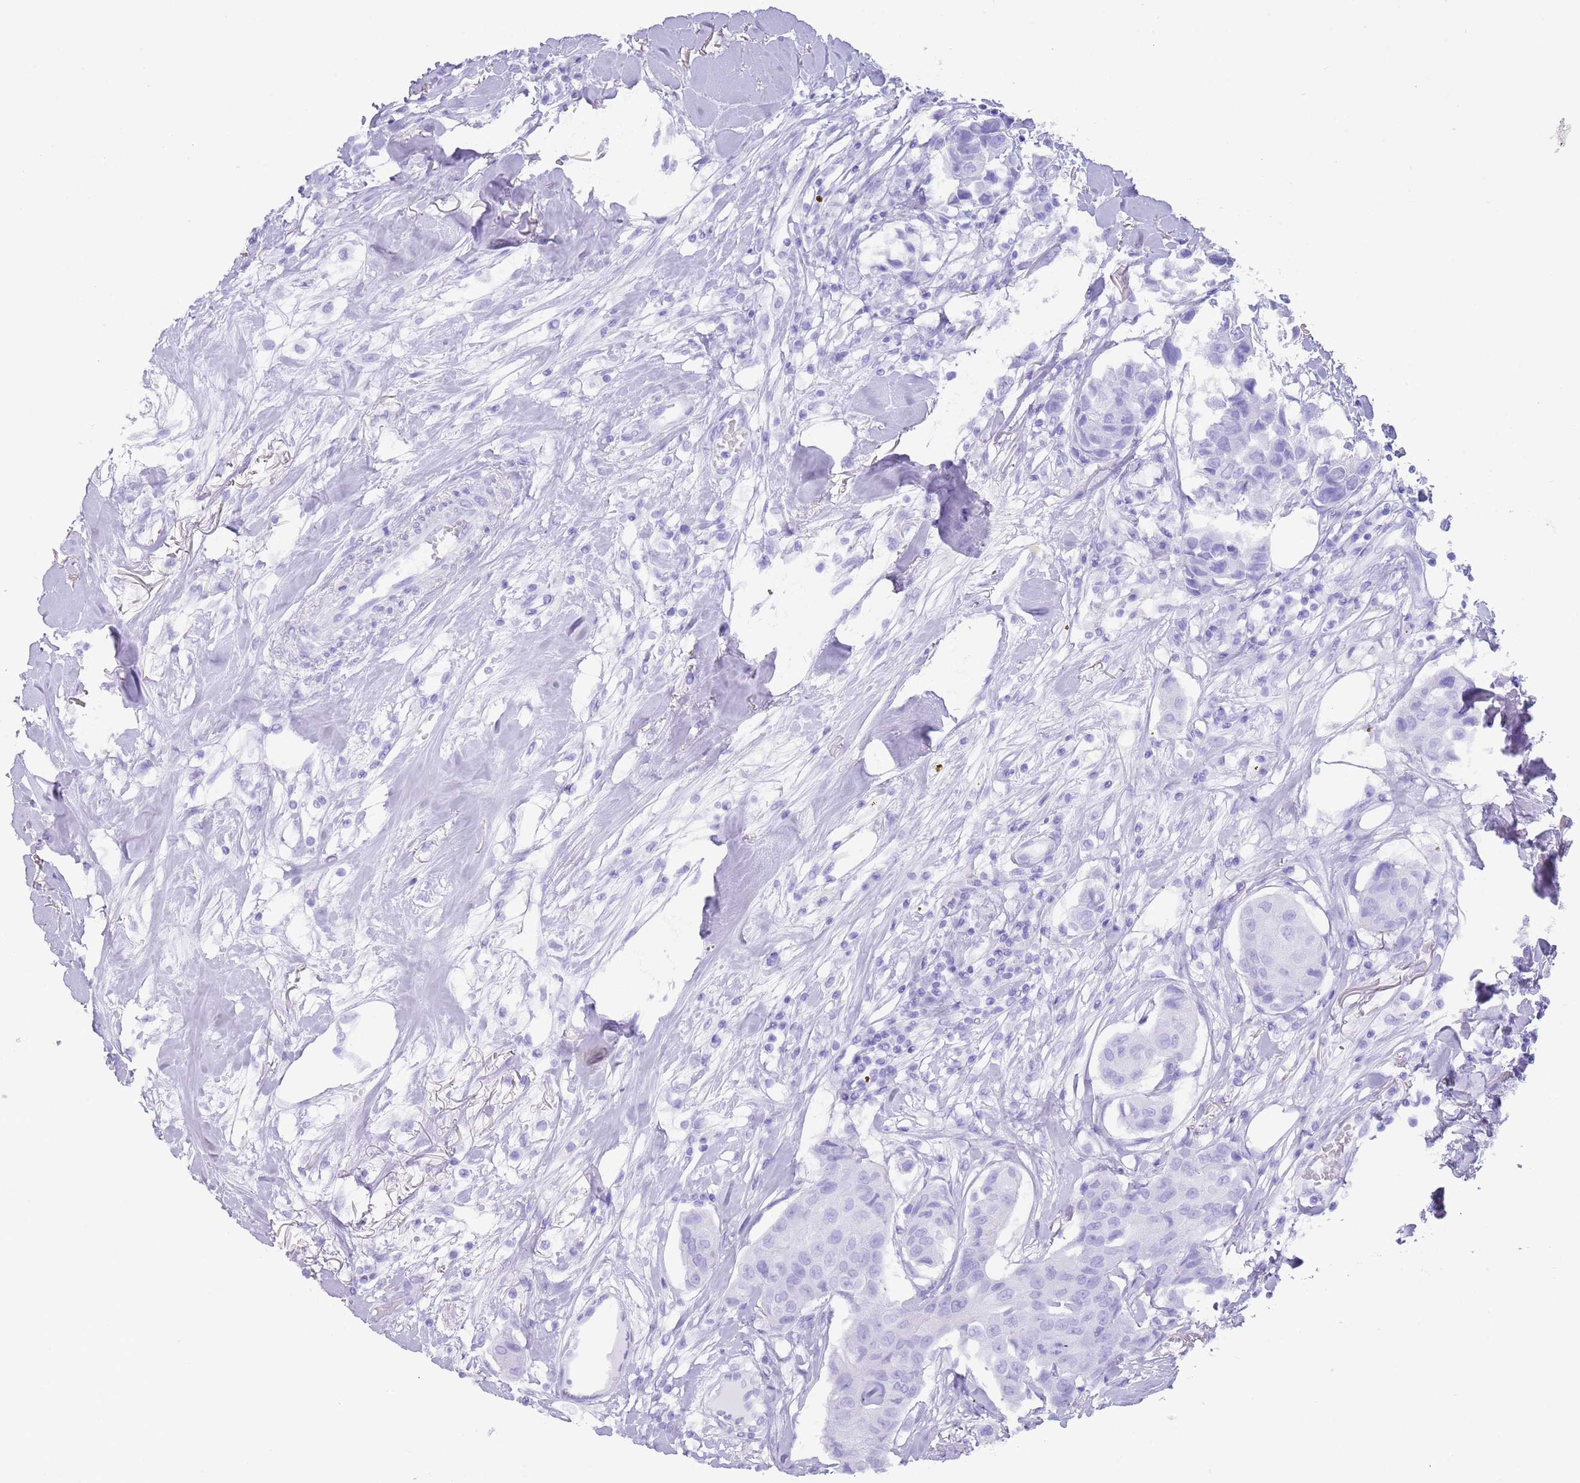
{"staining": {"intensity": "negative", "quantity": "none", "location": "none"}, "tissue": "breast cancer", "cell_type": "Tumor cells", "image_type": "cancer", "snomed": [{"axis": "morphology", "description": "Duct carcinoma"}, {"axis": "topography", "description": "Breast"}], "caption": "DAB (3,3'-diaminobenzidine) immunohistochemical staining of breast intraductal carcinoma demonstrates no significant expression in tumor cells. Brightfield microscopy of immunohistochemistry (IHC) stained with DAB (brown) and hematoxylin (blue), captured at high magnification.", "gene": "MYADML2", "patient": {"sex": "female", "age": 80}}